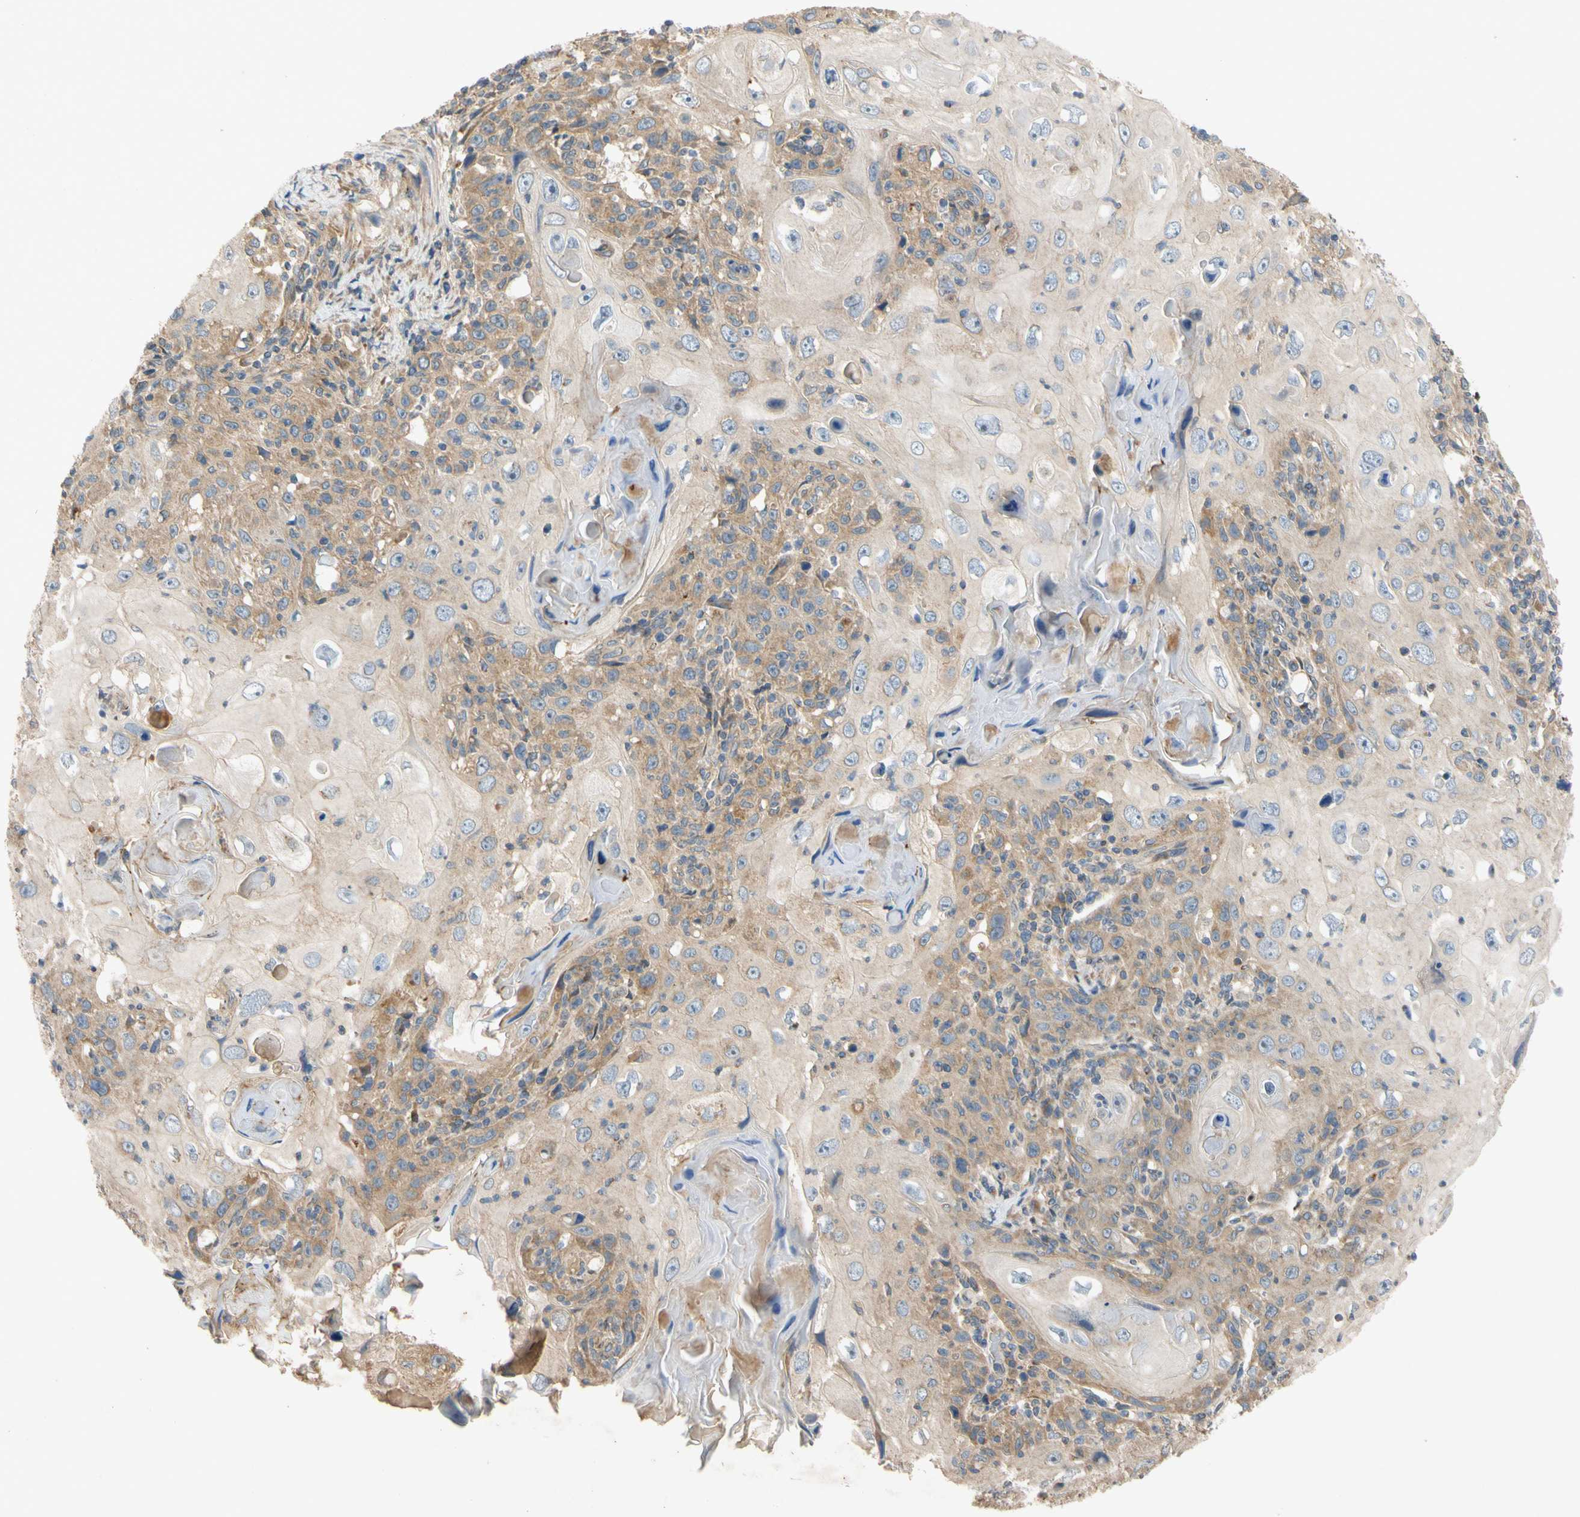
{"staining": {"intensity": "moderate", "quantity": ">75%", "location": "cytoplasmic/membranous"}, "tissue": "skin cancer", "cell_type": "Tumor cells", "image_type": "cancer", "snomed": [{"axis": "morphology", "description": "Squamous cell carcinoma, NOS"}, {"axis": "topography", "description": "Skin"}], "caption": "Moderate cytoplasmic/membranous protein positivity is identified in about >75% of tumor cells in squamous cell carcinoma (skin).", "gene": "MBTPS2", "patient": {"sex": "female", "age": 88}}